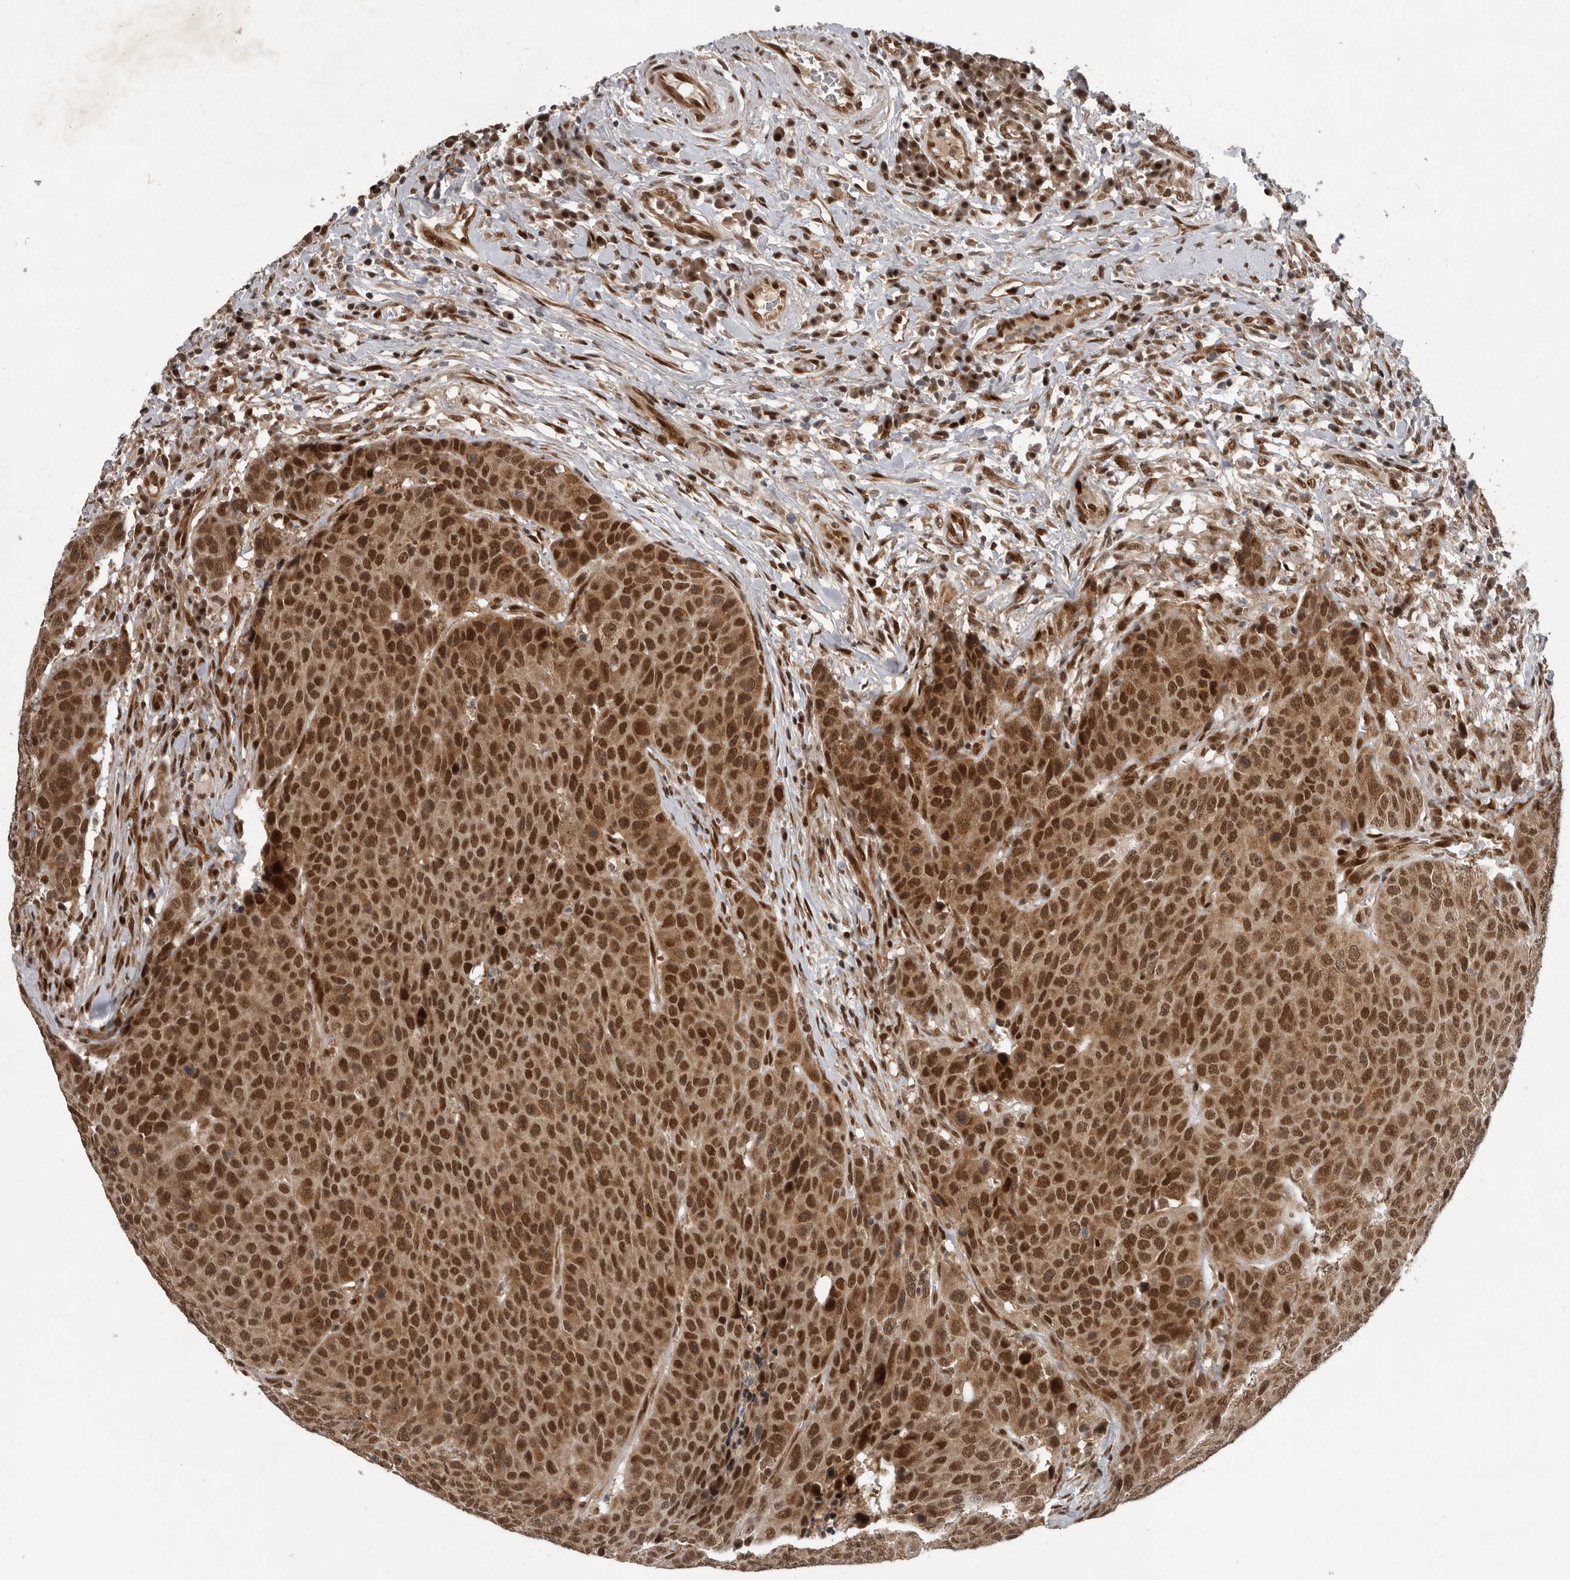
{"staining": {"intensity": "moderate", "quantity": ">75%", "location": "cytoplasmic/membranous,nuclear"}, "tissue": "head and neck cancer", "cell_type": "Tumor cells", "image_type": "cancer", "snomed": [{"axis": "morphology", "description": "Squamous cell carcinoma, NOS"}, {"axis": "topography", "description": "Head-Neck"}], "caption": "Protein staining shows moderate cytoplasmic/membranous and nuclear positivity in about >75% of tumor cells in head and neck cancer (squamous cell carcinoma).", "gene": "CDC27", "patient": {"sex": "male", "age": 66}}